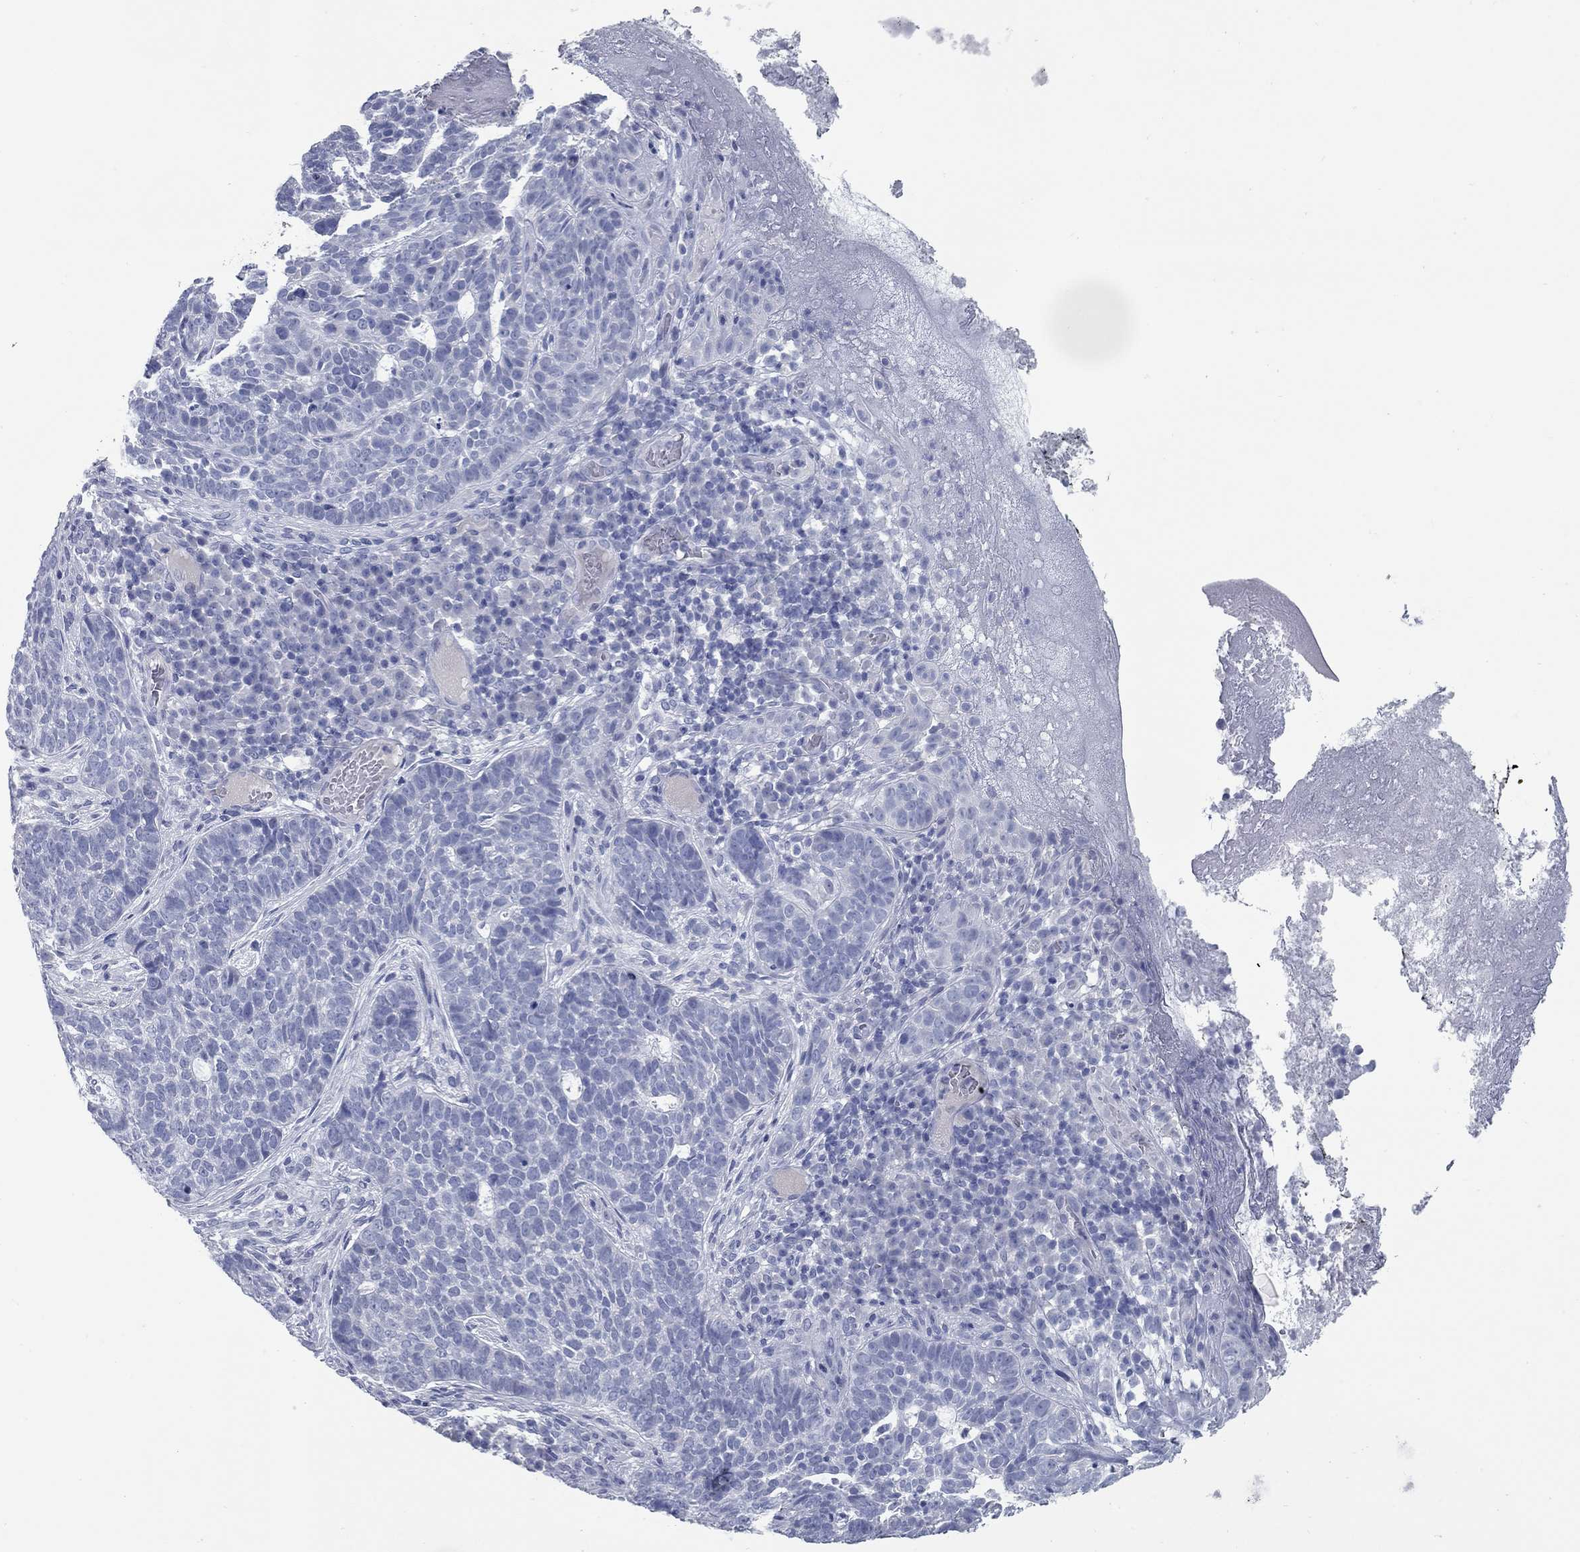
{"staining": {"intensity": "negative", "quantity": "none", "location": "none"}, "tissue": "skin cancer", "cell_type": "Tumor cells", "image_type": "cancer", "snomed": [{"axis": "morphology", "description": "Basal cell carcinoma"}, {"axis": "topography", "description": "Skin"}], "caption": "Skin cancer was stained to show a protein in brown. There is no significant expression in tumor cells.", "gene": "KIRREL2", "patient": {"sex": "female", "age": 69}}